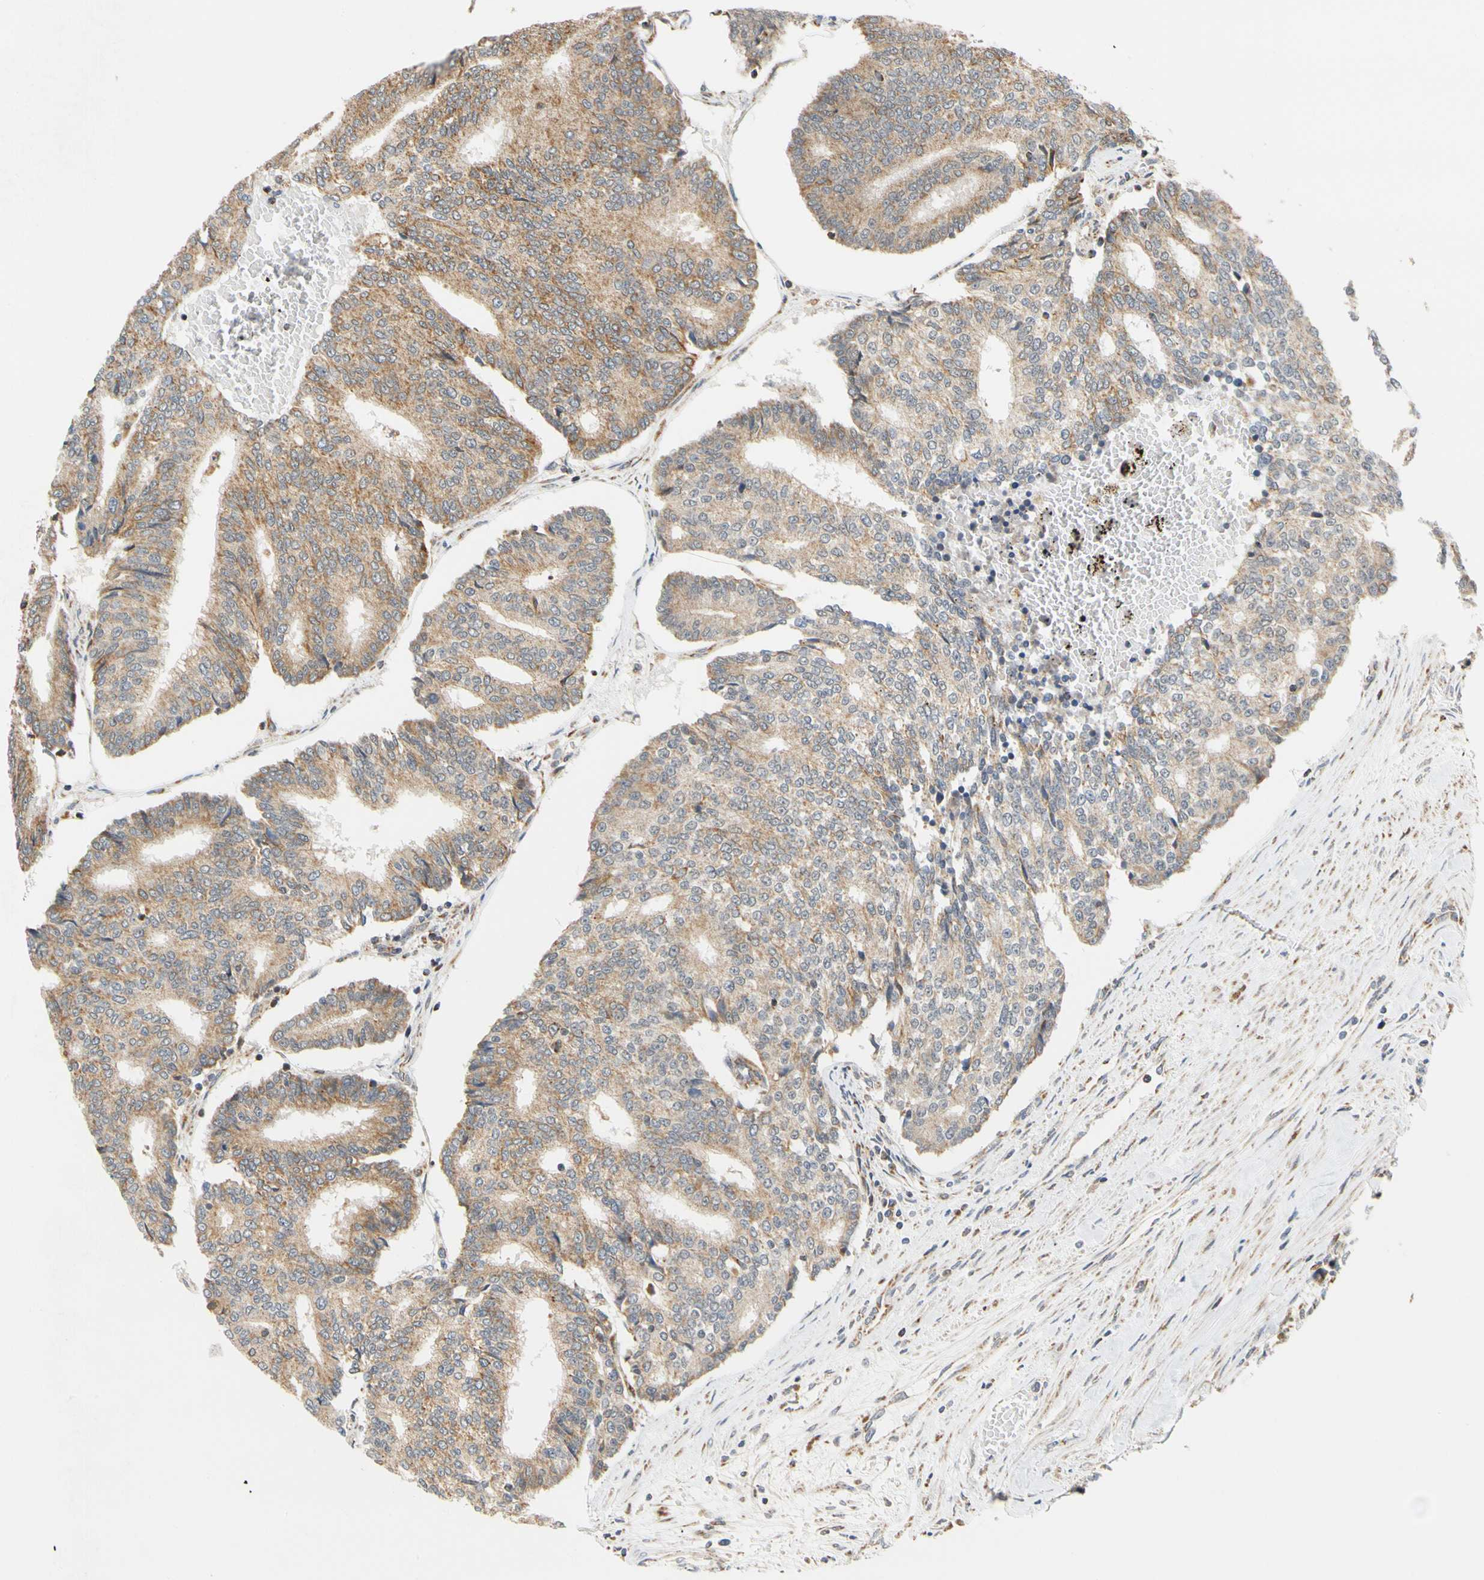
{"staining": {"intensity": "moderate", "quantity": "25%-75%", "location": "cytoplasmic/membranous"}, "tissue": "prostate cancer", "cell_type": "Tumor cells", "image_type": "cancer", "snomed": [{"axis": "morphology", "description": "Adenocarcinoma, High grade"}, {"axis": "topography", "description": "Prostate"}], "caption": "Approximately 25%-75% of tumor cells in human adenocarcinoma (high-grade) (prostate) exhibit moderate cytoplasmic/membranous protein expression as visualized by brown immunohistochemical staining.", "gene": "SFXN3", "patient": {"sex": "male", "age": 55}}